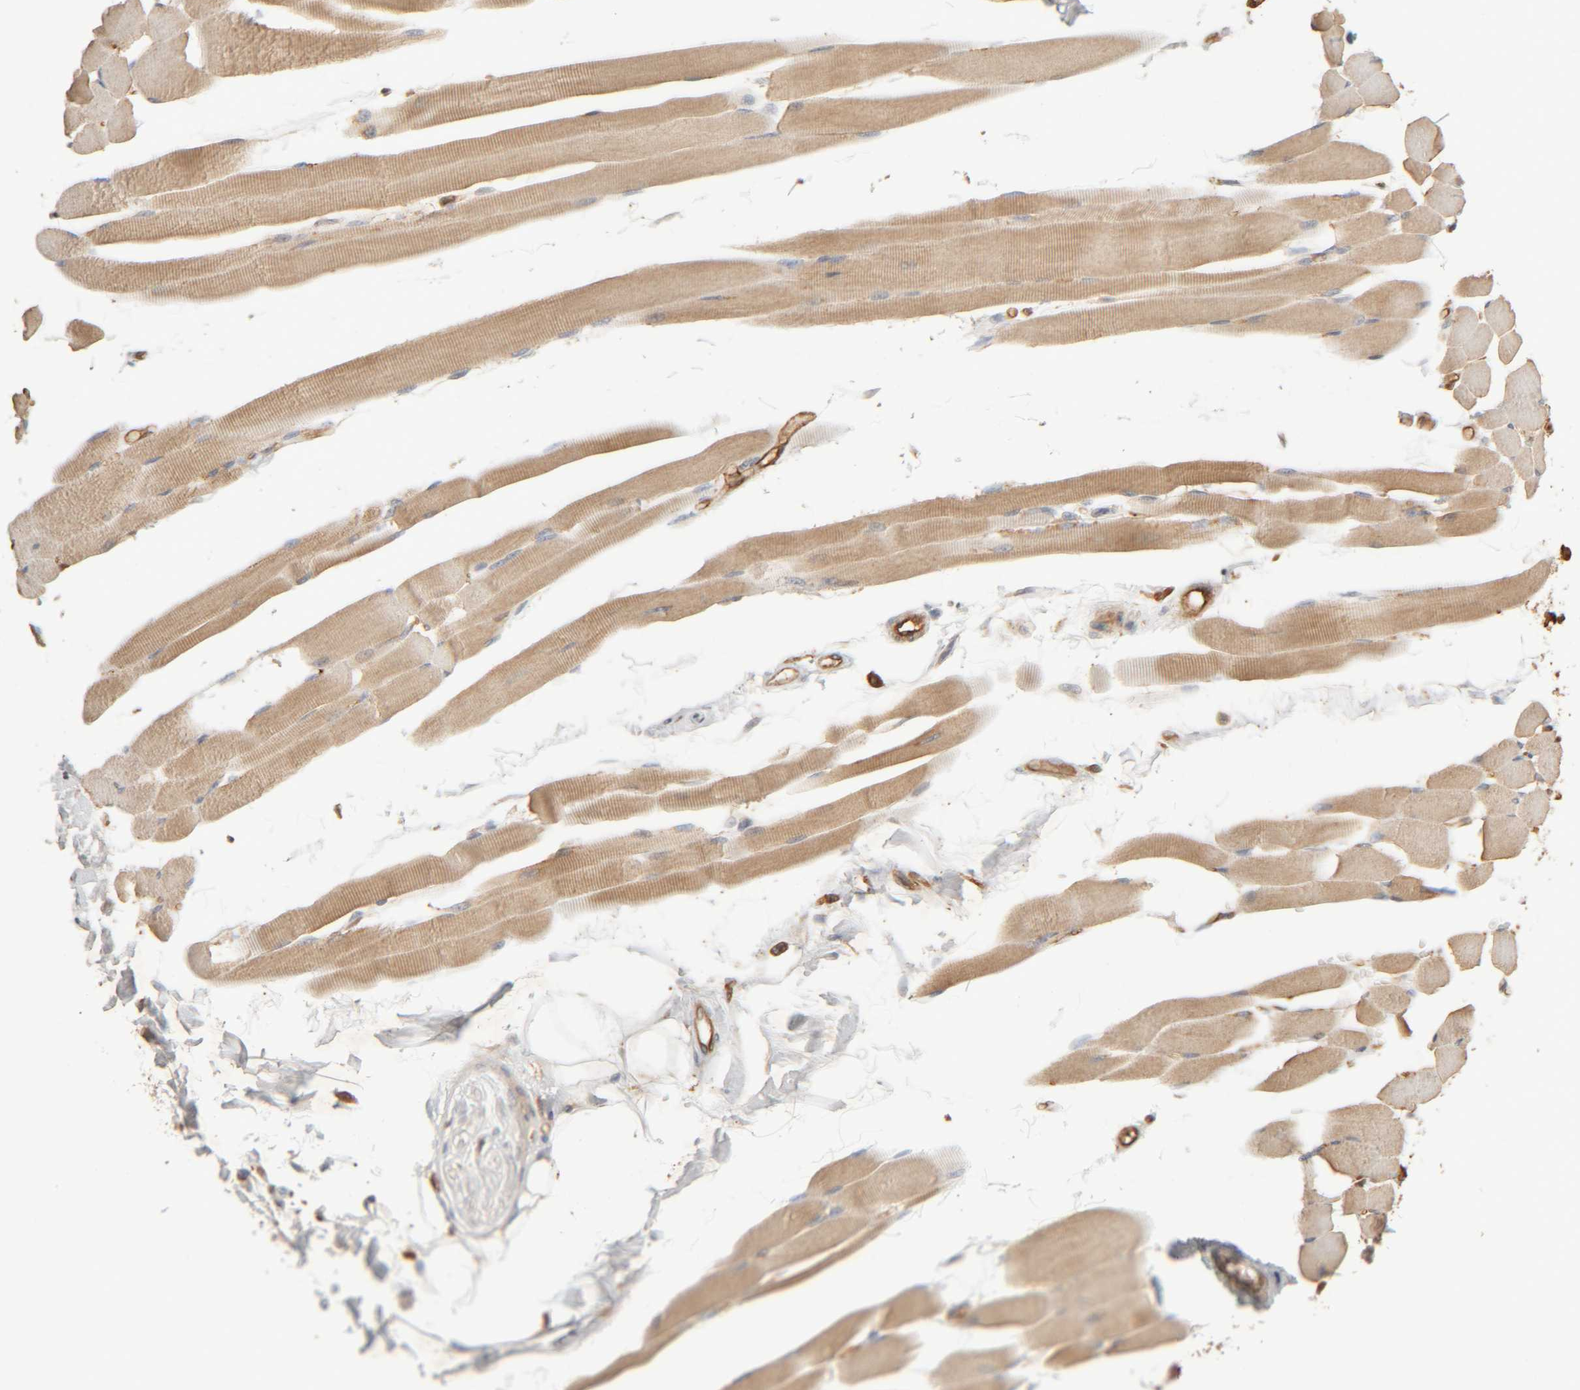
{"staining": {"intensity": "moderate", "quantity": ">75%", "location": "cytoplasmic/membranous"}, "tissue": "skeletal muscle", "cell_type": "Myocytes", "image_type": "normal", "snomed": [{"axis": "morphology", "description": "Normal tissue, NOS"}, {"axis": "topography", "description": "Skeletal muscle"}, {"axis": "topography", "description": "Peripheral nerve tissue"}], "caption": "An image showing moderate cytoplasmic/membranous staining in approximately >75% of myocytes in benign skeletal muscle, as visualized by brown immunohistochemical staining.", "gene": "TMEM192", "patient": {"sex": "female", "age": 84}}